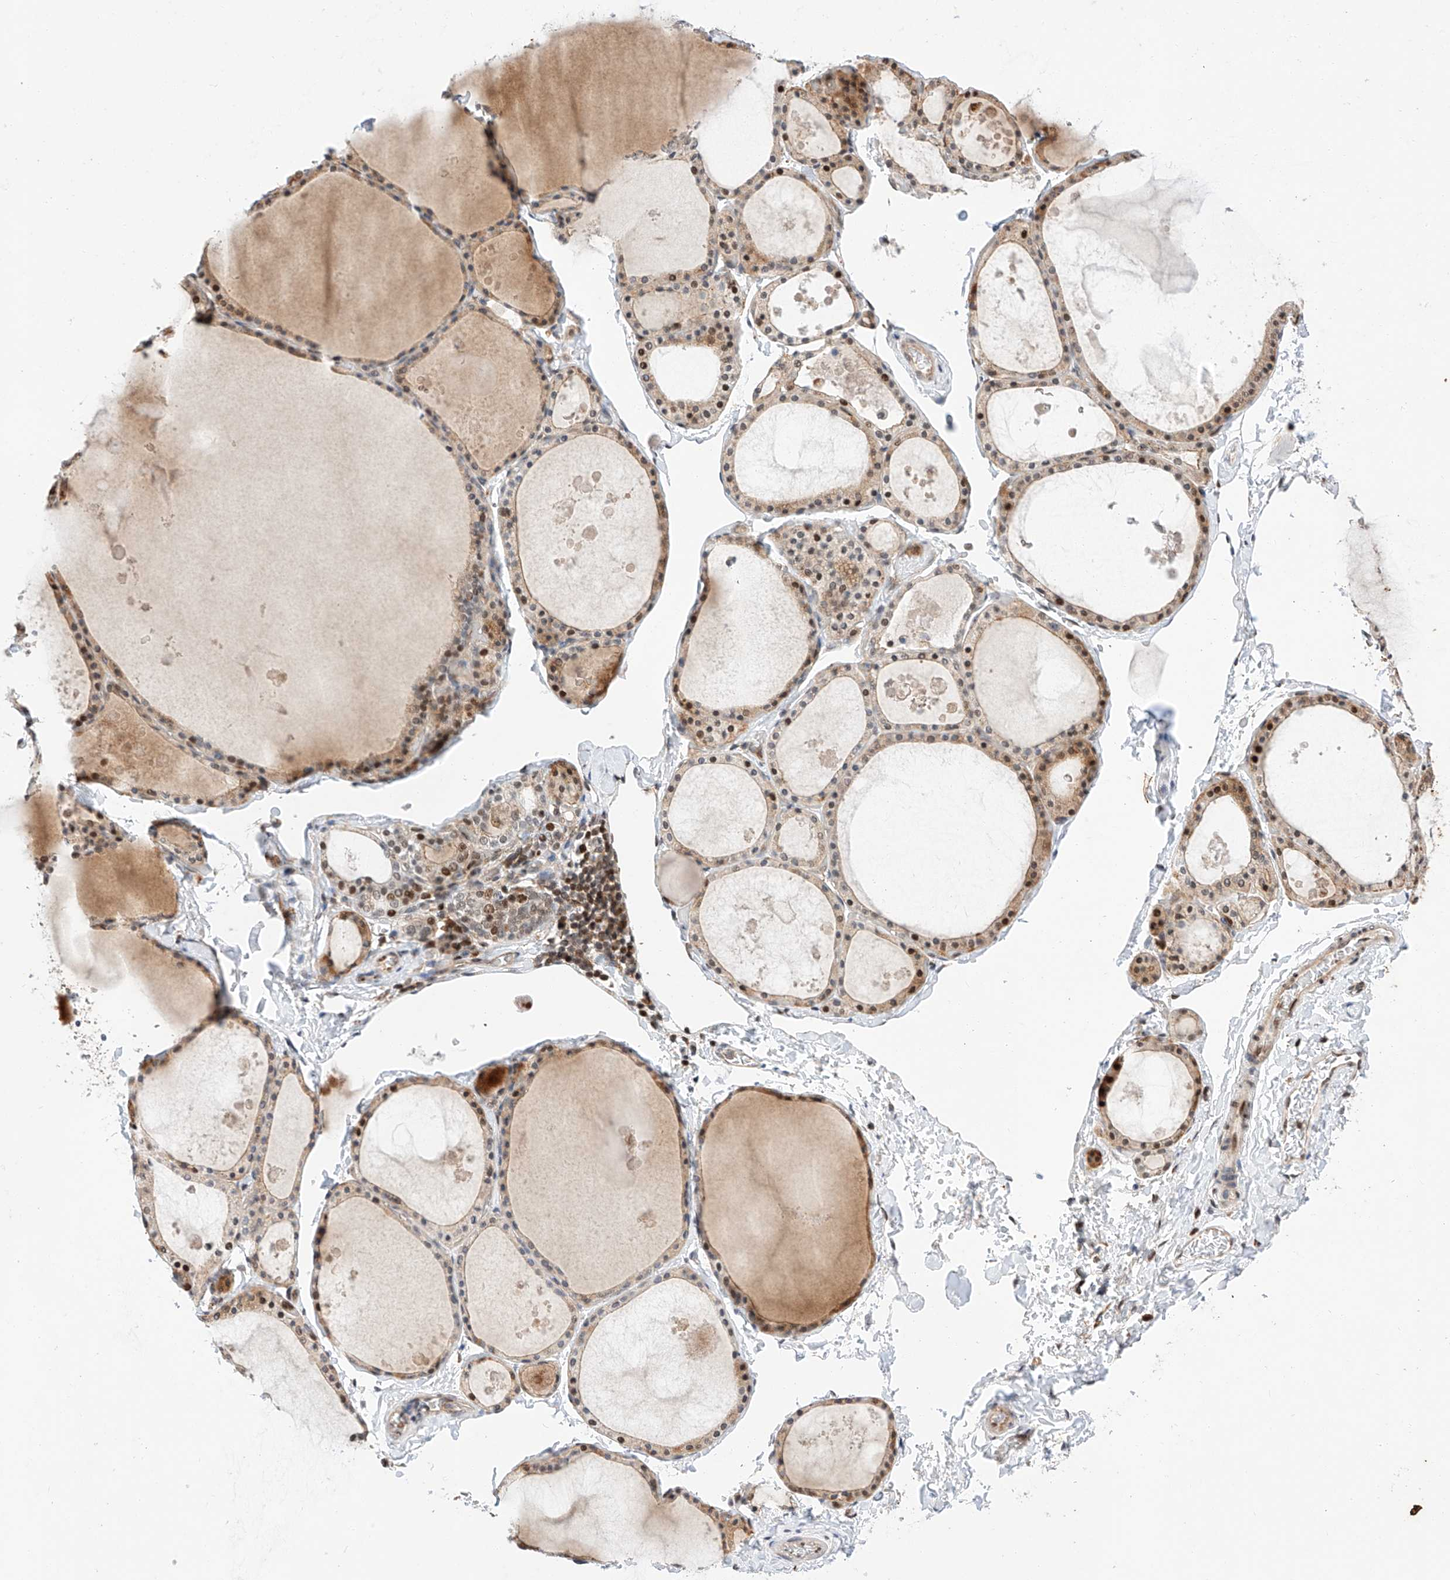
{"staining": {"intensity": "moderate", "quantity": "<25%", "location": "cytoplasmic/membranous,nuclear"}, "tissue": "thyroid gland", "cell_type": "Glandular cells", "image_type": "normal", "snomed": [{"axis": "morphology", "description": "Normal tissue, NOS"}, {"axis": "topography", "description": "Thyroid gland"}], "caption": "Protein staining of unremarkable thyroid gland demonstrates moderate cytoplasmic/membranous,nuclear expression in approximately <25% of glandular cells.", "gene": "HDAC9", "patient": {"sex": "male", "age": 56}}